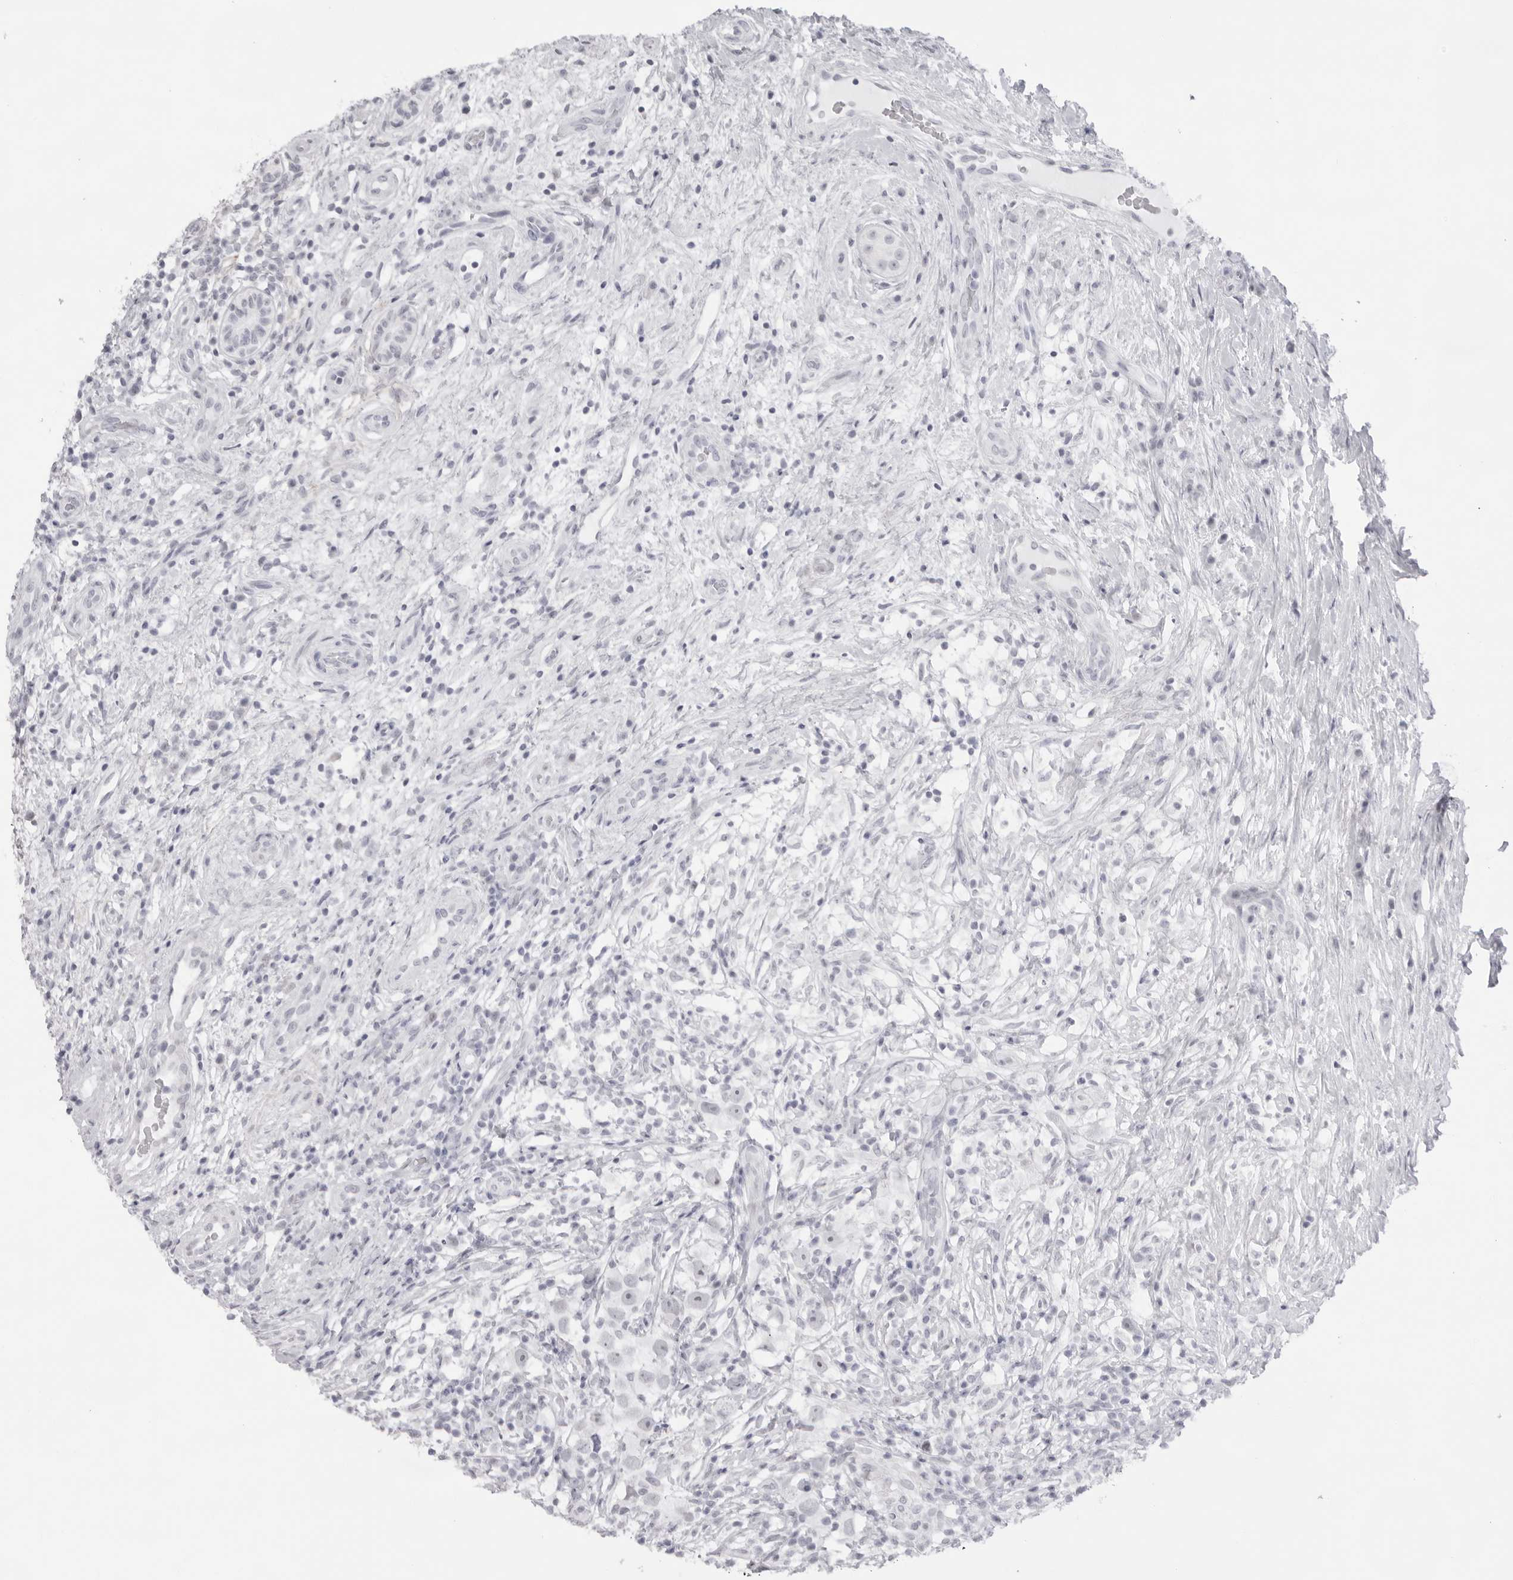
{"staining": {"intensity": "negative", "quantity": "none", "location": "none"}, "tissue": "testis cancer", "cell_type": "Tumor cells", "image_type": "cancer", "snomed": [{"axis": "morphology", "description": "Seminoma, NOS"}, {"axis": "topography", "description": "Testis"}], "caption": "High power microscopy micrograph of an IHC micrograph of testis cancer (seminoma), revealing no significant expression in tumor cells.", "gene": "KLK12", "patient": {"sex": "male", "age": 49}}